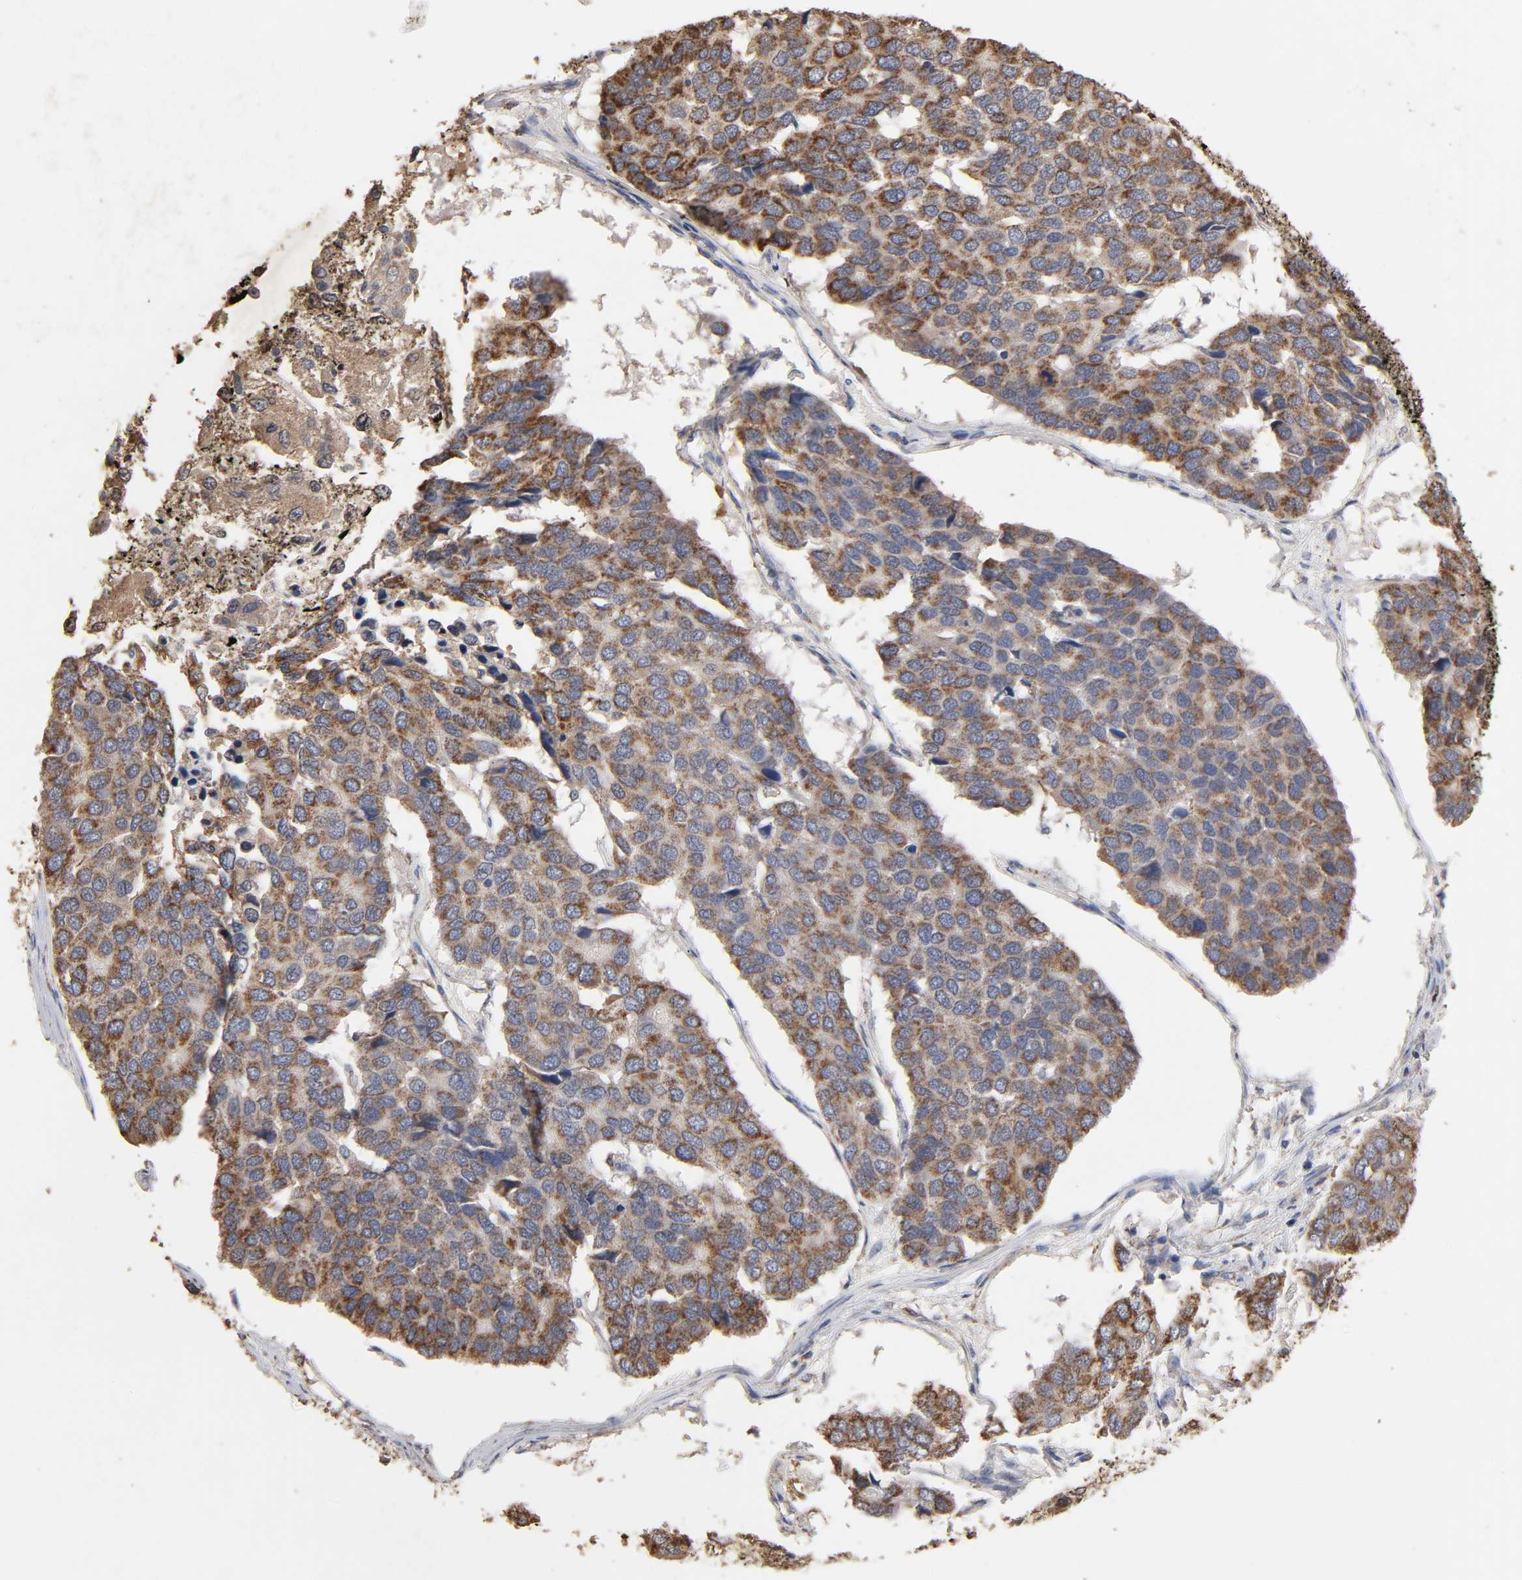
{"staining": {"intensity": "strong", "quantity": ">75%", "location": "cytoplasmic/membranous"}, "tissue": "pancreatic cancer", "cell_type": "Tumor cells", "image_type": "cancer", "snomed": [{"axis": "morphology", "description": "Adenocarcinoma, NOS"}, {"axis": "topography", "description": "Pancreas"}], "caption": "Immunohistochemical staining of pancreatic cancer shows strong cytoplasmic/membranous protein expression in approximately >75% of tumor cells.", "gene": "CYCS", "patient": {"sex": "male", "age": 50}}